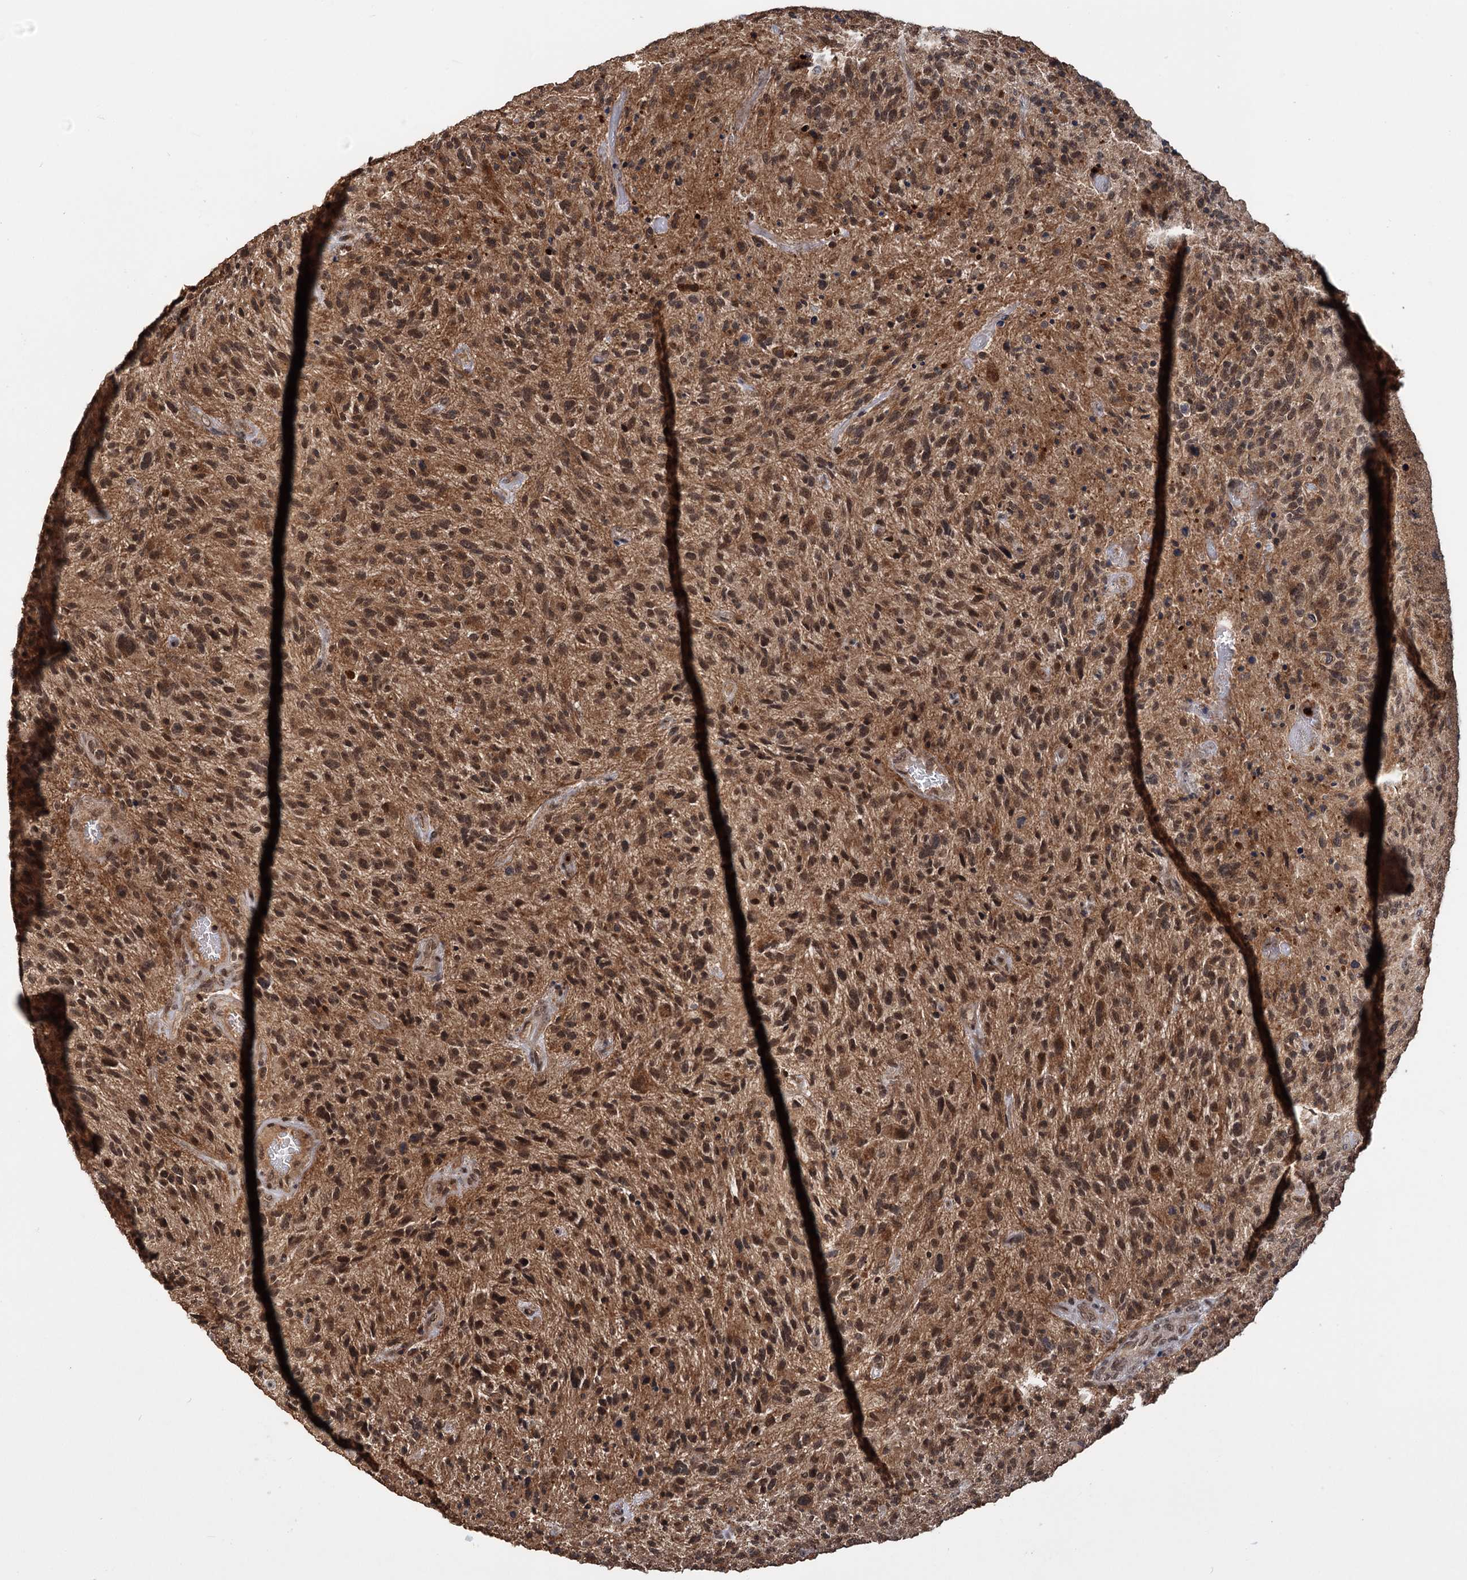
{"staining": {"intensity": "moderate", "quantity": ">75%", "location": "cytoplasmic/membranous,nuclear"}, "tissue": "glioma", "cell_type": "Tumor cells", "image_type": "cancer", "snomed": [{"axis": "morphology", "description": "Glioma, malignant, High grade"}, {"axis": "topography", "description": "Brain"}], "caption": "IHC image of neoplastic tissue: glioma stained using immunohistochemistry (IHC) reveals medium levels of moderate protein expression localized specifically in the cytoplasmic/membranous and nuclear of tumor cells, appearing as a cytoplasmic/membranous and nuclear brown color.", "gene": "KANSL2", "patient": {"sex": "male", "age": 47}}